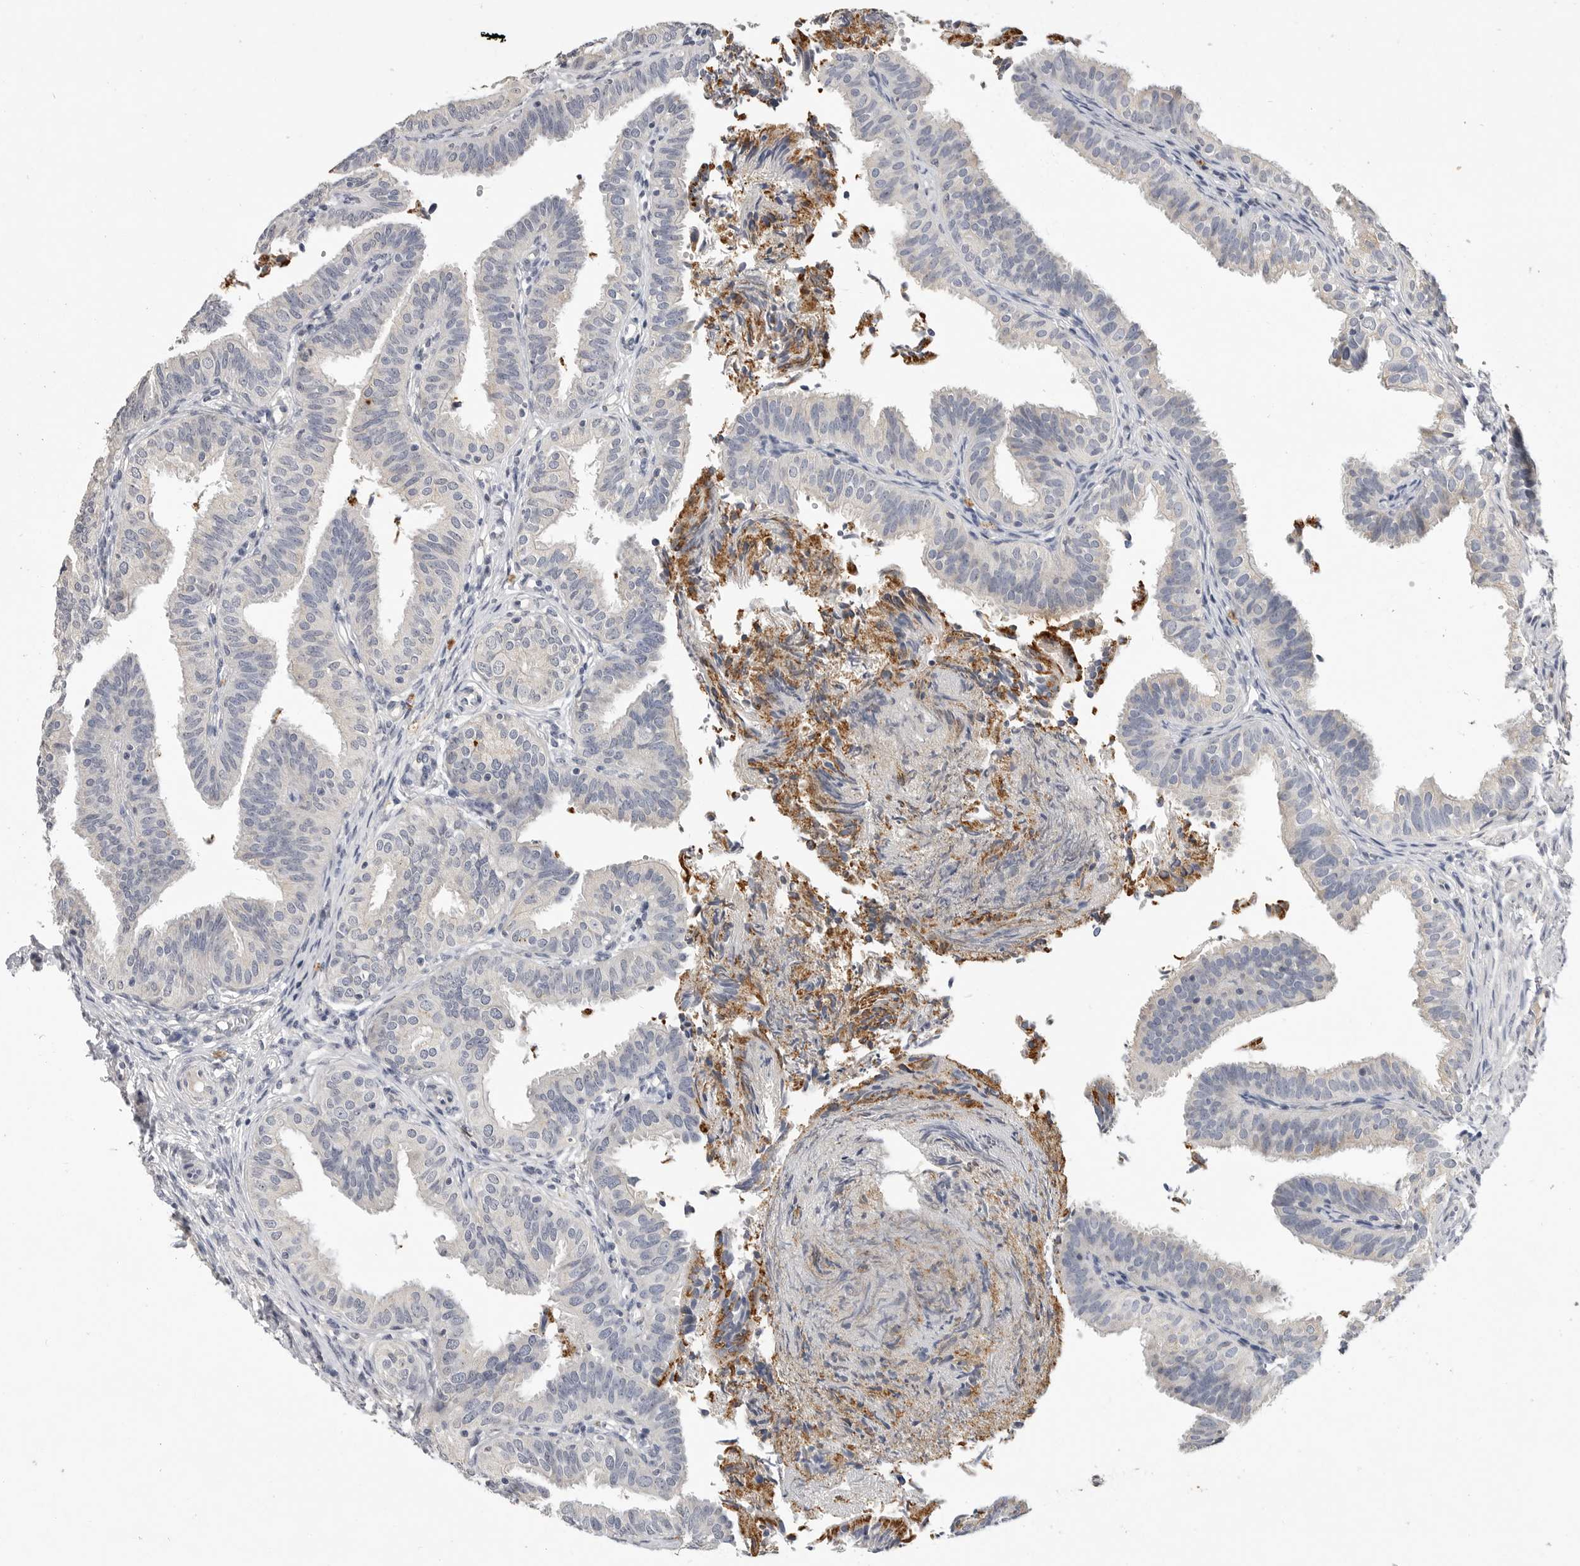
{"staining": {"intensity": "negative", "quantity": "none", "location": "none"}, "tissue": "fallopian tube", "cell_type": "Glandular cells", "image_type": "normal", "snomed": [{"axis": "morphology", "description": "Normal tissue, NOS"}, {"axis": "topography", "description": "Fallopian tube"}], "caption": "Immunohistochemistry histopathology image of benign fallopian tube: fallopian tube stained with DAB (3,3'-diaminobenzidine) reveals no significant protein staining in glandular cells.", "gene": "LTBR", "patient": {"sex": "female", "age": 35}}